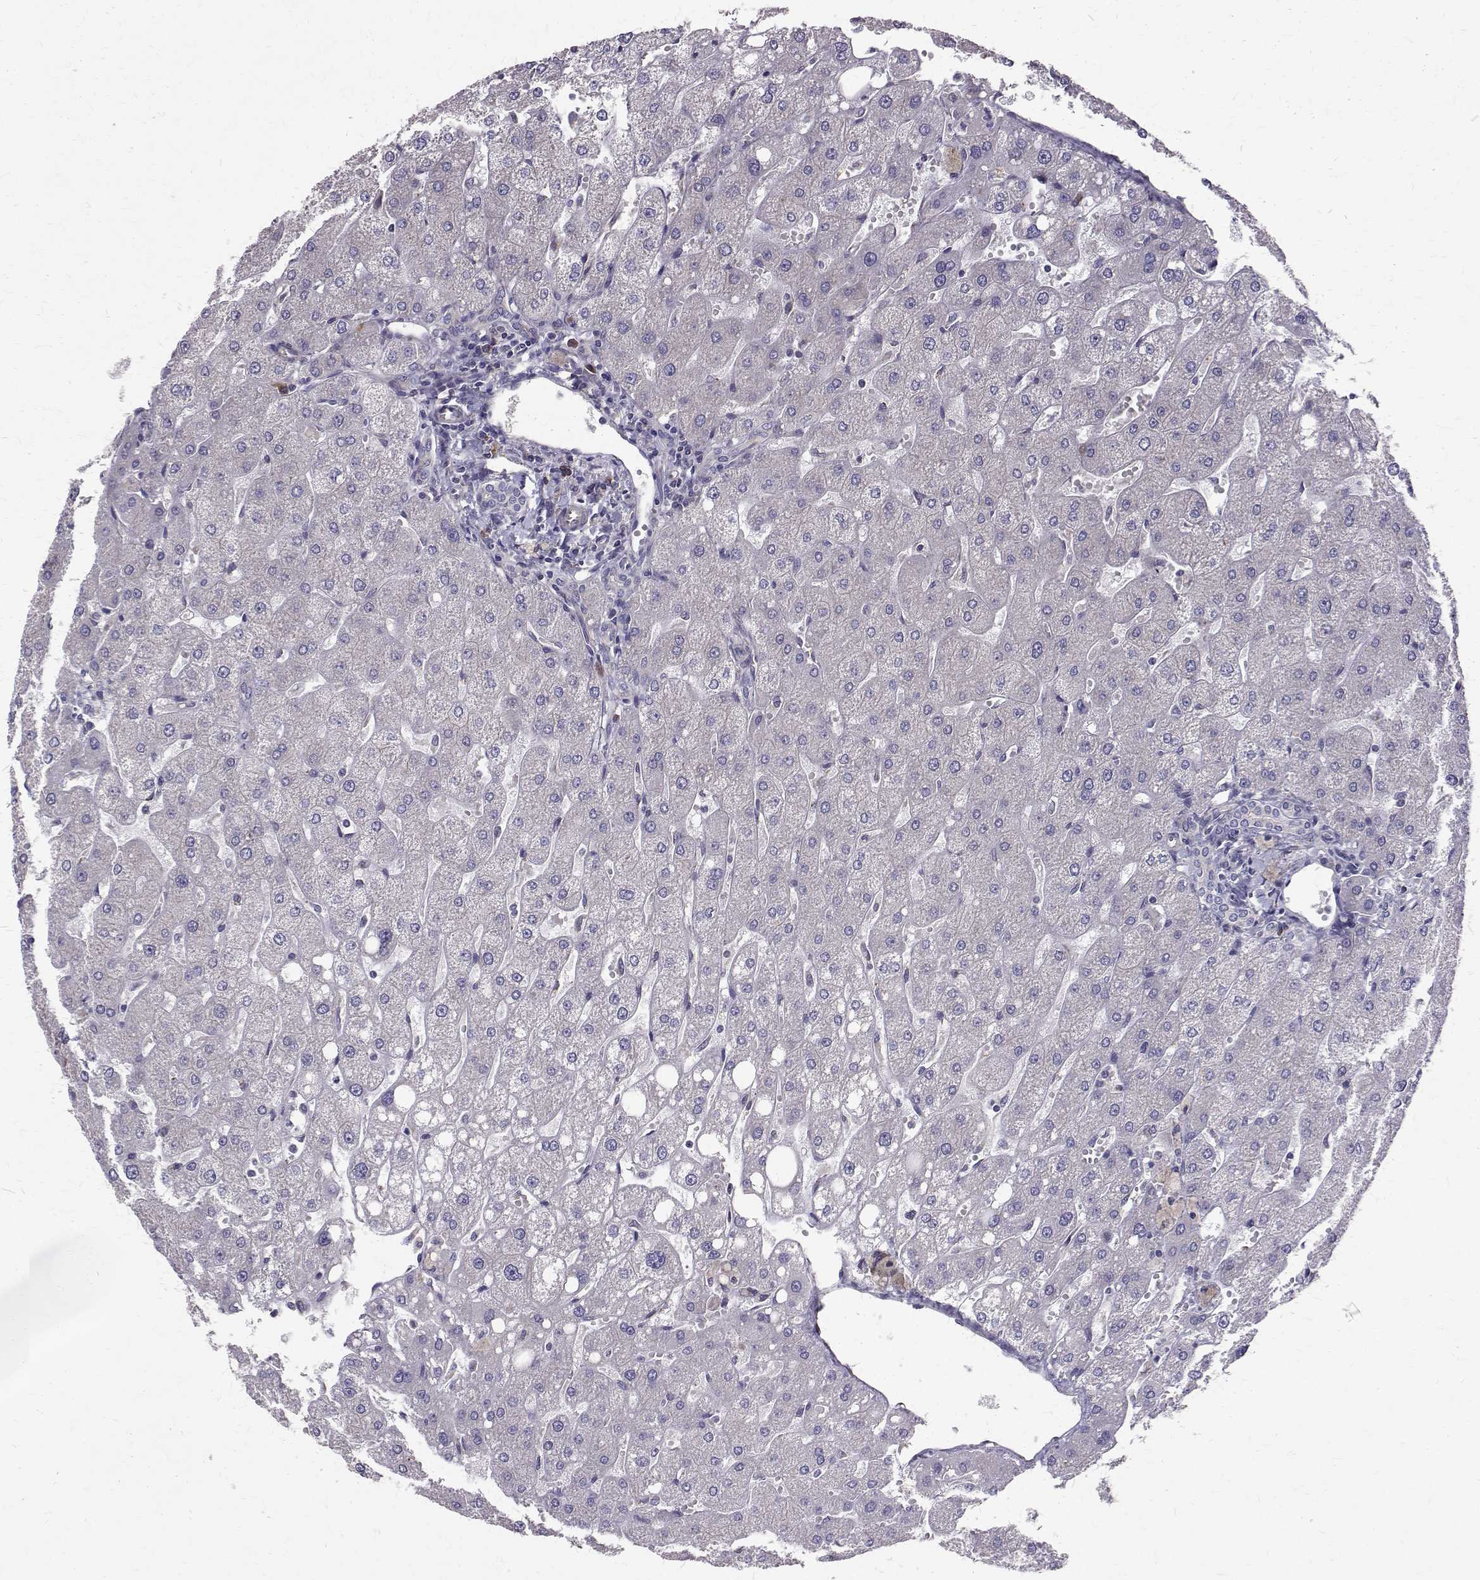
{"staining": {"intensity": "negative", "quantity": "none", "location": "none"}, "tissue": "liver", "cell_type": "Cholangiocytes", "image_type": "normal", "snomed": [{"axis": "morphology", "description": "Normal tissue, NOS"}, {"axis": "topography", "description": "Liver"}], "caption": "A high-resolution micrograph shows immunohistochemistry (IHC) staining of unremarkable liver, which shows no significant positivity in cholangiocytes.", "gene": "ARFGAP1", "patient": {"sex": "male", "age": 67}}